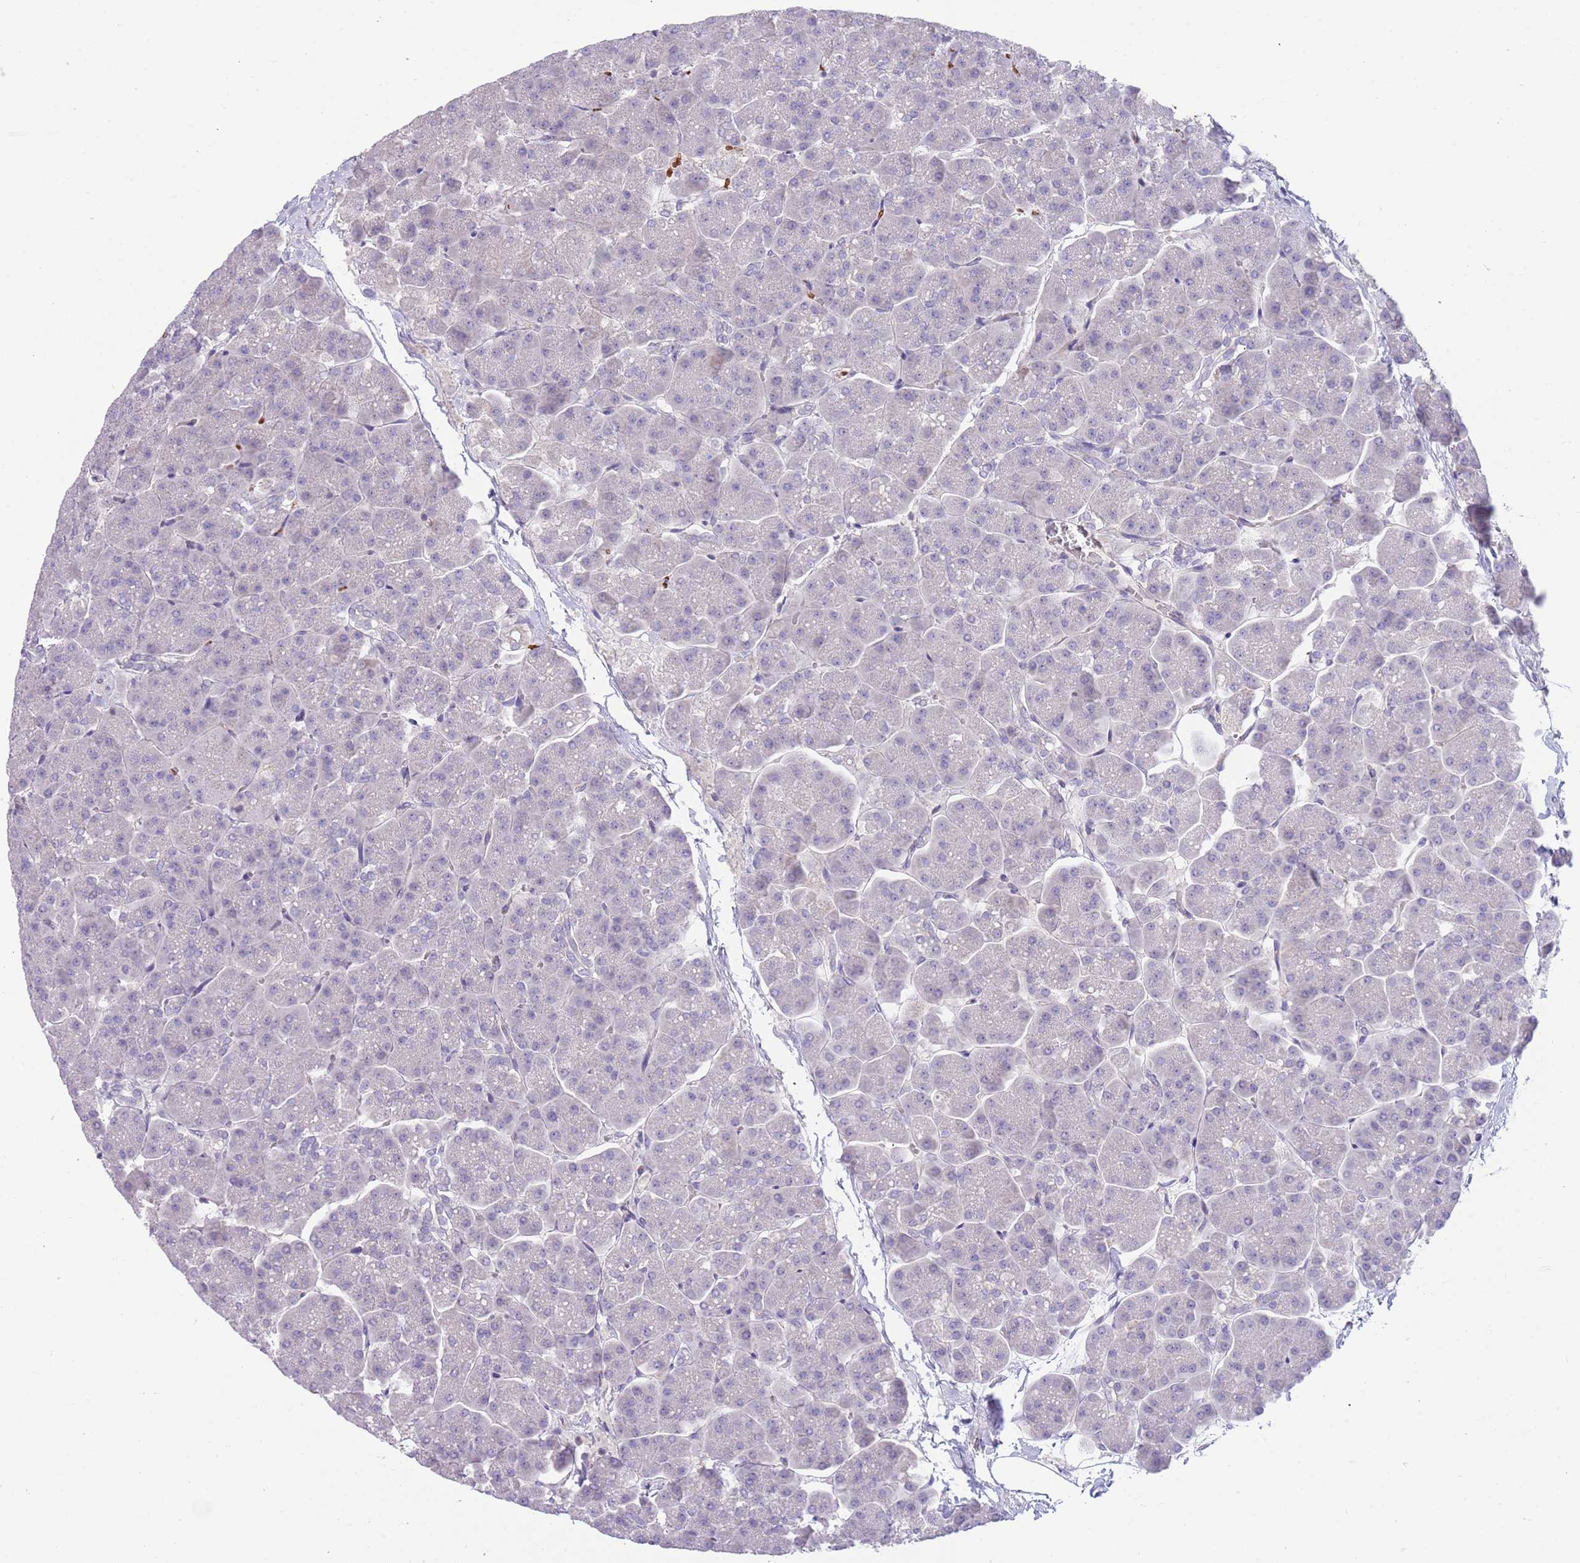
{"staining": {"intensity": "moderate", "quantity": "<25%", "location": "cytoplasmic/membranous"}, "tissue": "pancreas", "cell_type": "Exocrine glandular cells", "image_type": "normal", "snomed": [{"axis": "morphology", "description": "Normal tissue, NOS"}, {"axis": "topography", "description": "Pancreas"}, {"axis": "topography", "description": "Peripheral nerve tissue"}], "caption": "The photomicrograph reveals immunohistochemical staining of benign pancreas. There is moderate cytoplasmic/membranous expression is present in about <25% of exocrine glandular cells.", "gene": "ZNF14", "patient": {"sex": "male", "age": 54}}